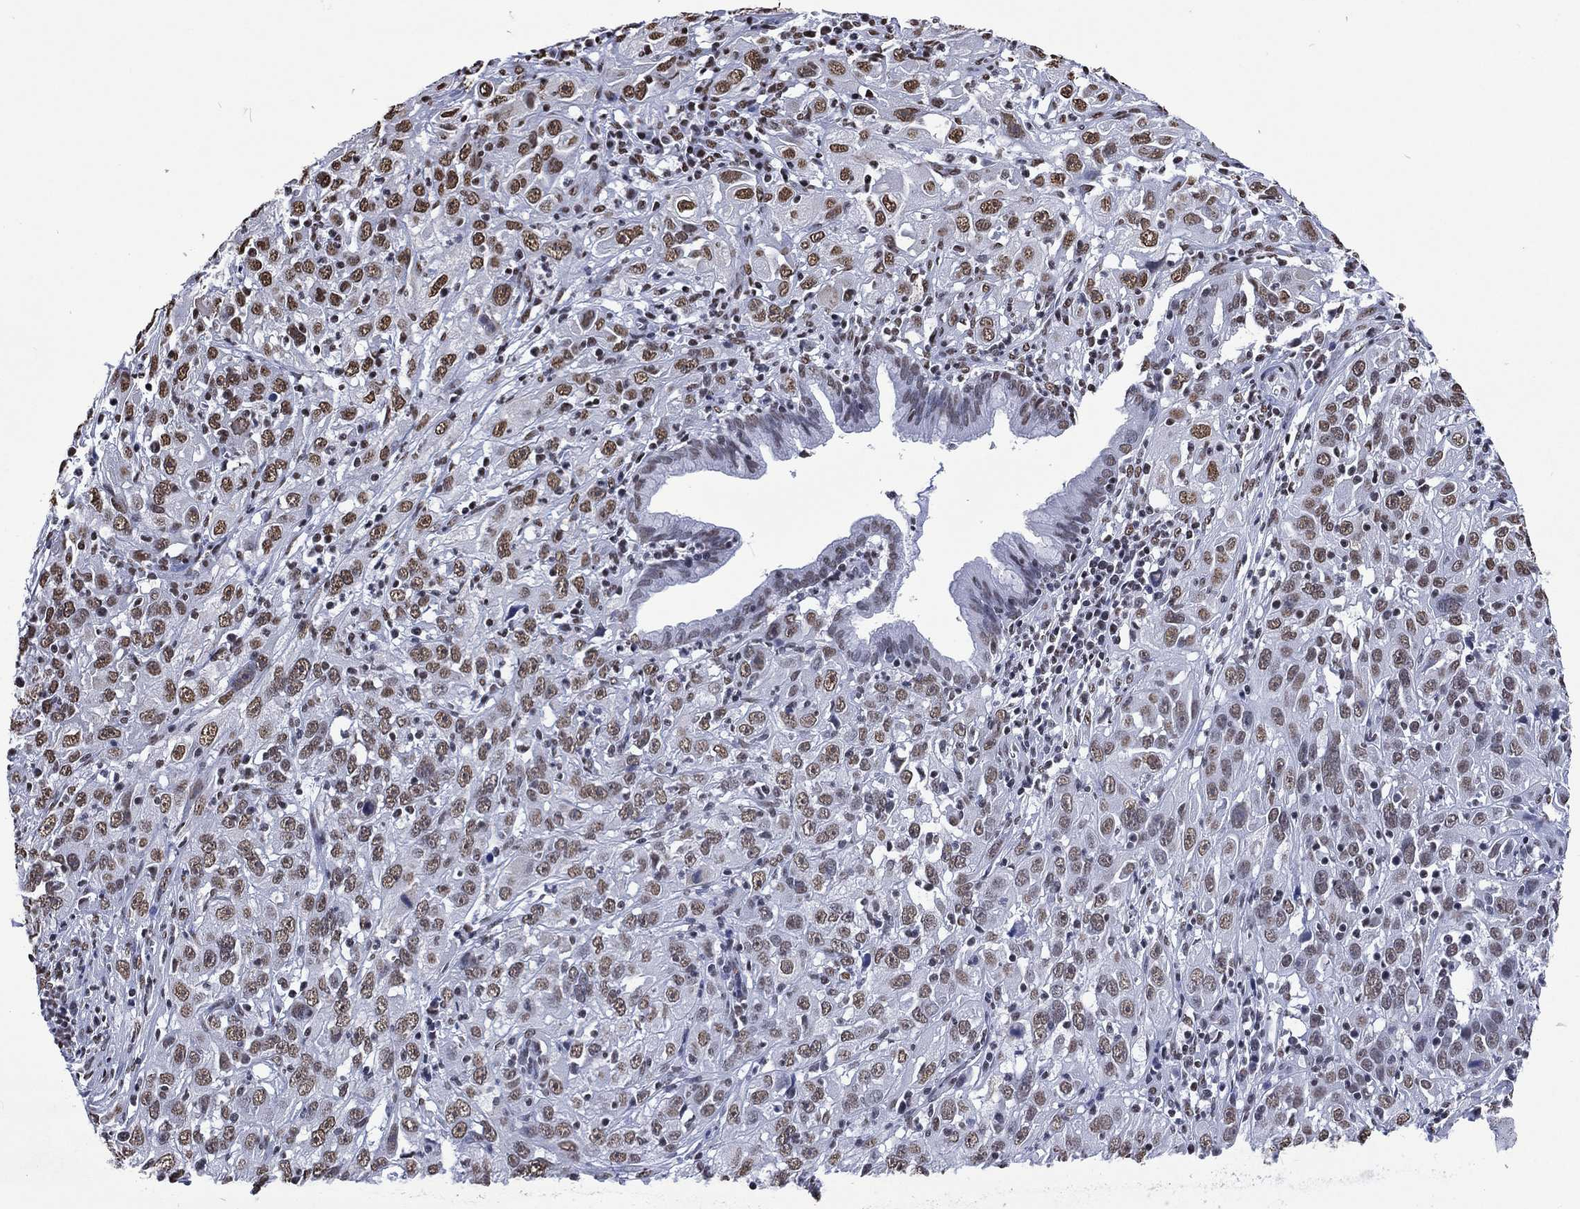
{"staining": {"intensity": "moderate", "quantity": "25%-75%", "location": "nuclear"}, "tissue": "cervical cancer", "cell_type": "Tumor cells", "image_type": "cancer", "snomed": [{"axis": "morphology", "description": "Squamous cell carcinoma, NOS"}, {"axis": "topography", "description": "Cervix"}], "caption": "Immunohistochemical staining of human squamous cell carcinoma (cervical) displays medium levels of moderate nuclear positivity in about 25%-75% of tumor cells. (Brightfield microscopy of DAB IHC at high magnification).", "gene": "RETREG2", "patient": {"sex": "female", "age": 32}}